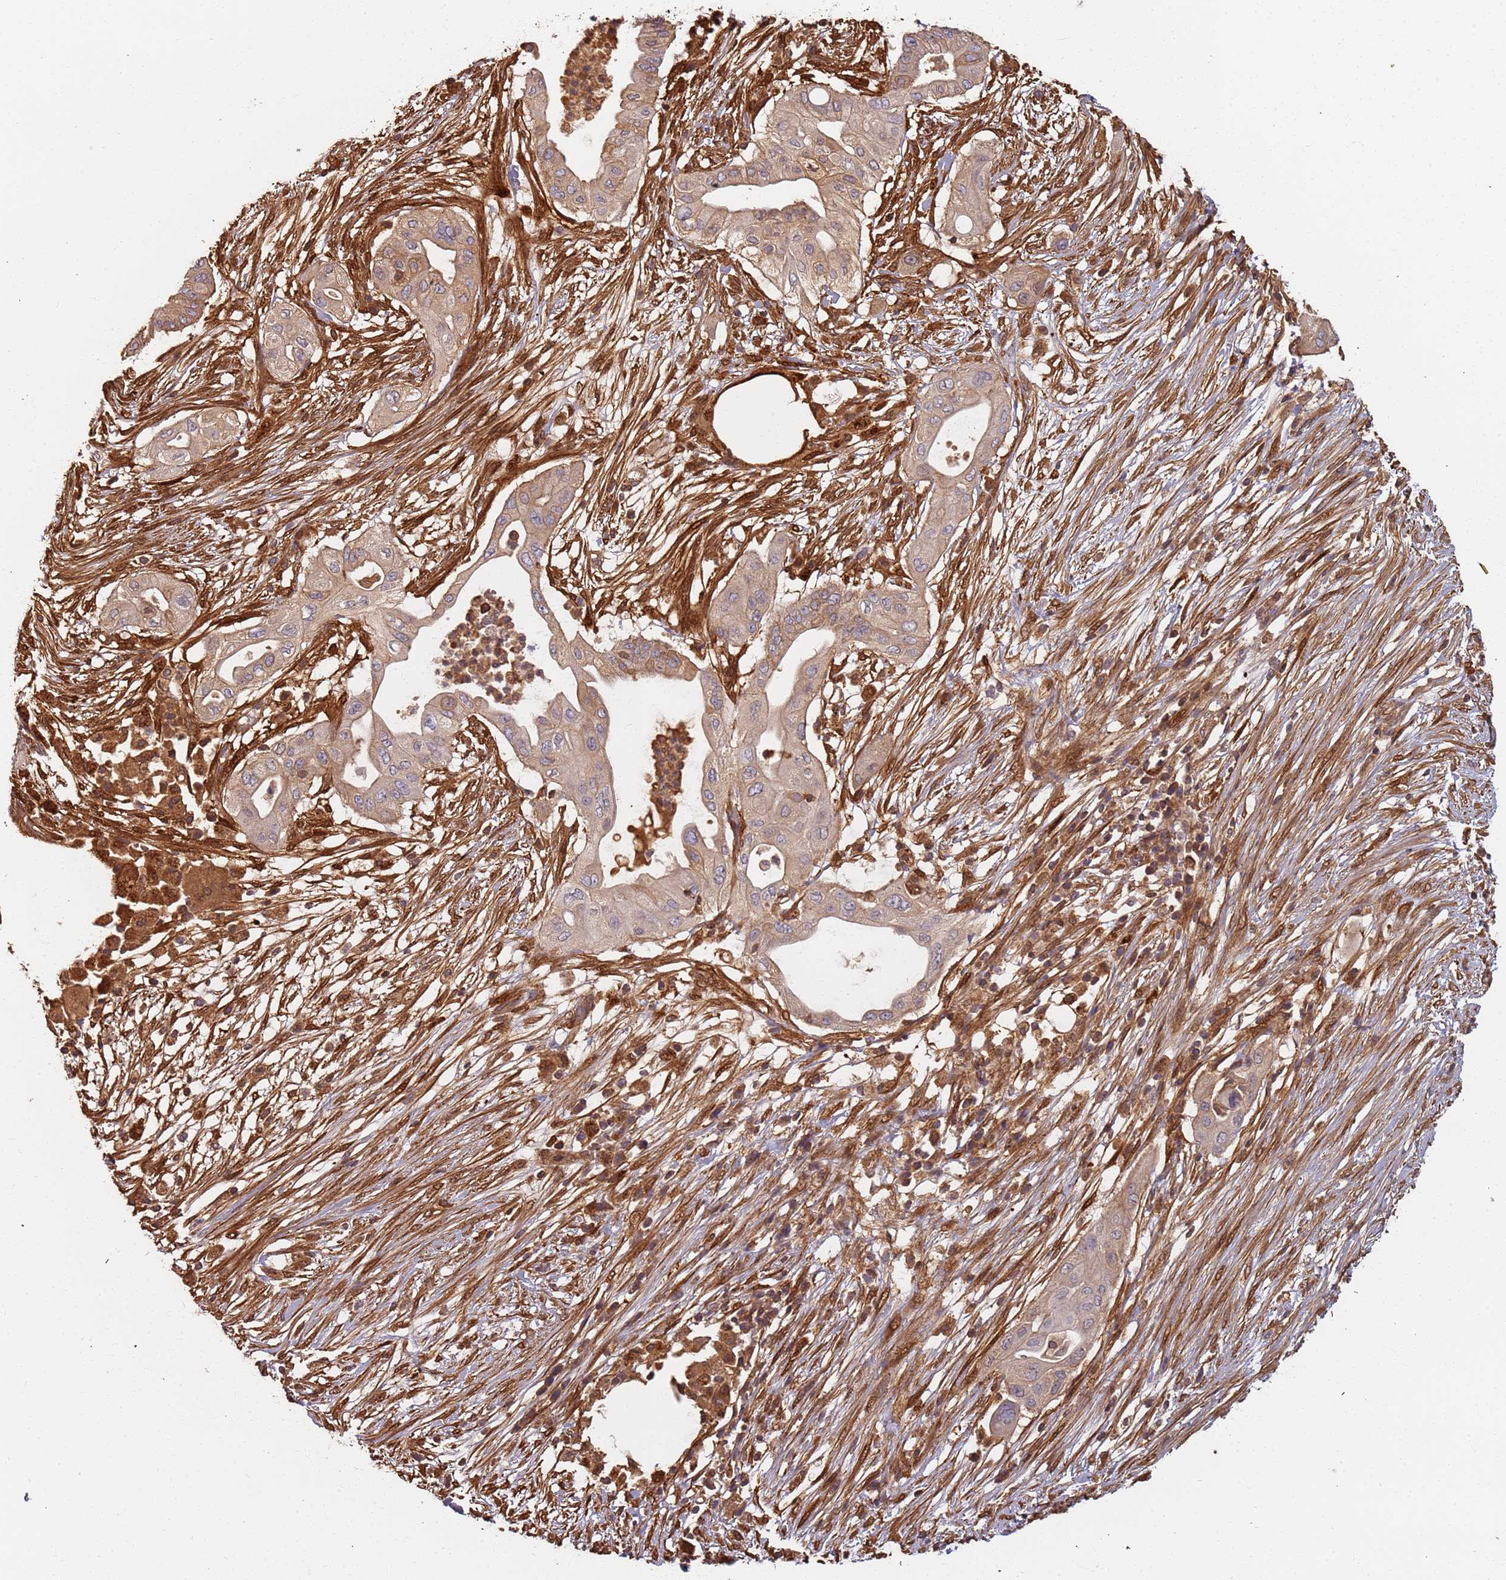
{"staining": {"intensity": "weak", "quantity": ">75%", "location": "cytoplasmic/membranous"}, "tissue": "pancreatic cancer", "cell_type": "Tumor cells", "image_type": "cancer", "snomed": [{"axis": "morphology", "description": "Adenocarcinoma, NOS"}, {"axis": "topography", "description": "Pancreas"}], "caption": "Immunohistochemistry (IHC) histopathology image of pancreatic adenocarcinoma stained for a protein (brown), which reveals low levels of weak cytoplasmic/membranous positivity in approximately >75% of tumor cells.", "gene": "SDCCAG8", "patient": {"sex": "male", "age": 68}}